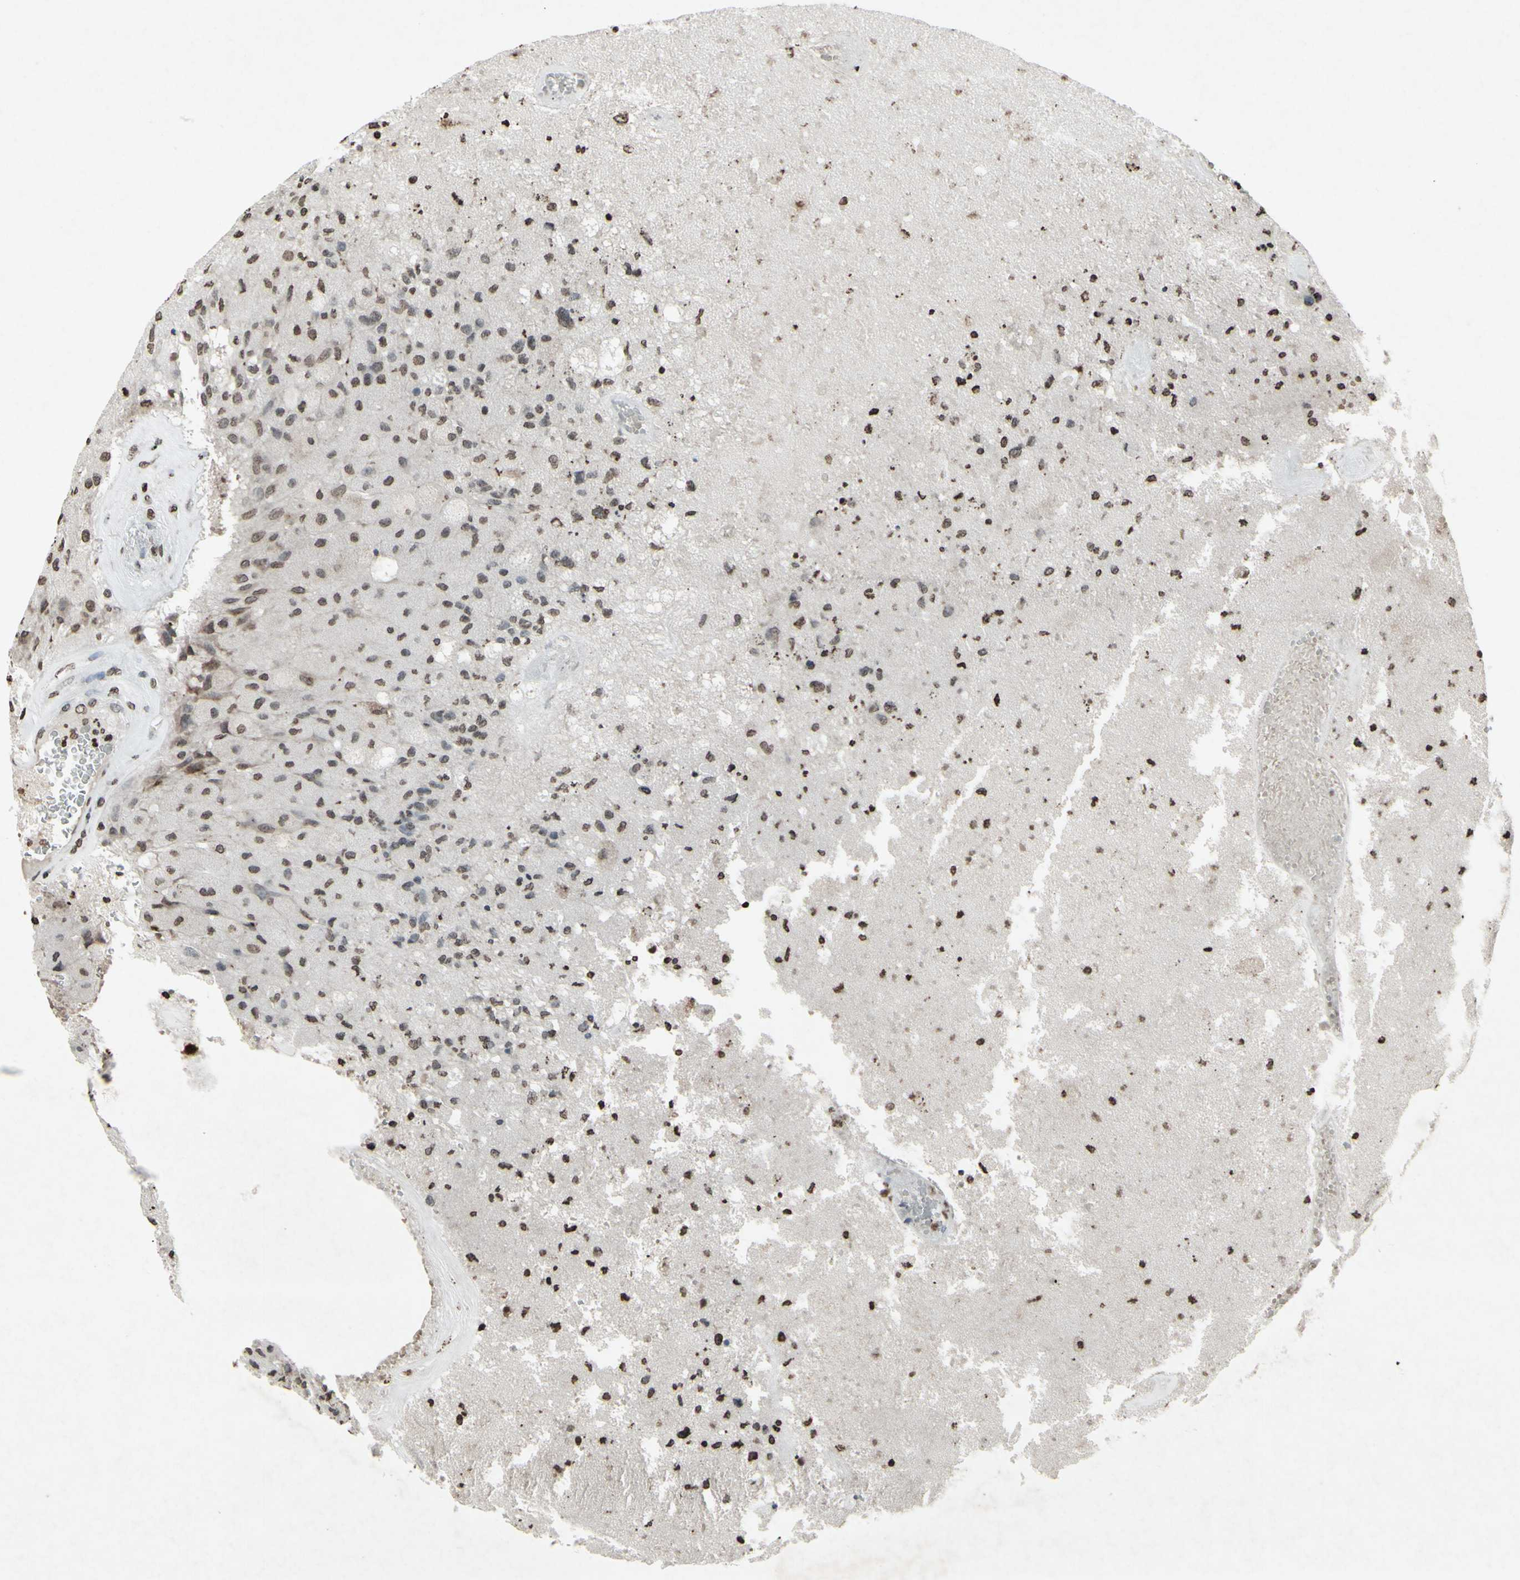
{"staining": {"intensity": "weak", "quantity": "<25%", "location": "nuclear"}, "tissue": "glioma", "cell_type": "Tumor cells", "image_type": "cancer", "snomed": [{"axis": "morphology", "description": "Normal tissue, NOS"}, {"axis": "morphology", "description": "Glioma, malignant, High grade"}, {"axis": "topography", "description": "Cerebral cortex"}], "caption": "This is an immunohistochemistry micrograph of human glioma. There is no positivity in tumor cells.", "gene": "CD79B", "patient": {"sex": "male", "age": 77}}